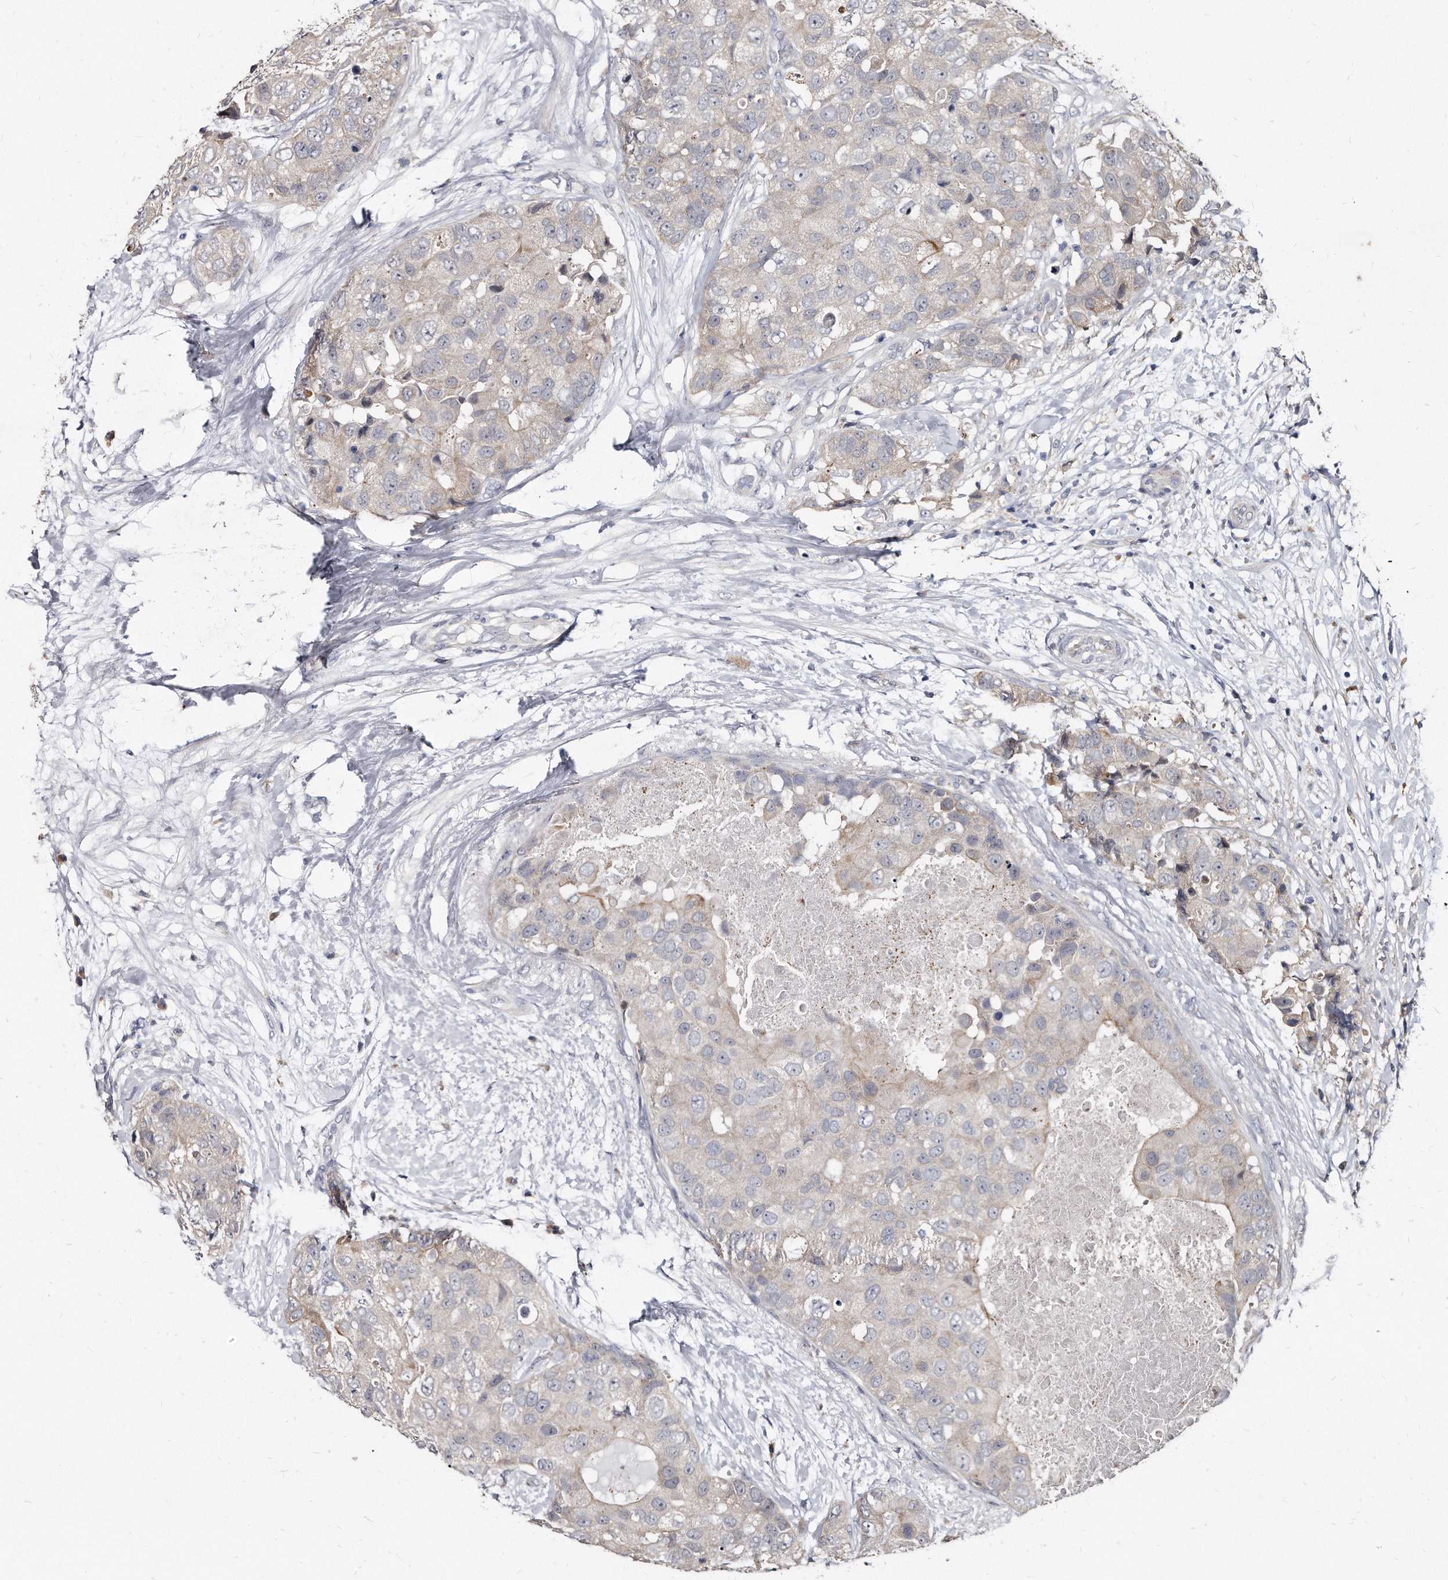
{"staining": {"intensity": "negative", "quantity": "none", "location": "none"}, "tissue": "breast cancer", "cell_type": "Tumor cells", "image_type": "cancer", "snomed": [{"axis": "morphology", "description": "Duct carcinoma"}, {"axis": "topography", "description": "Breast"}], "caption": "High magnification brightfield microscopy of infiltrating ductal carcinoma (breast) stained with DAB (3,3'-diaminobenzidine) (brown) and counterstained with hematoxylin (blue): tumor cells show no significant expression.", "gene": "KLHDC3", "patient": {"sex": "female", "age": 62}}